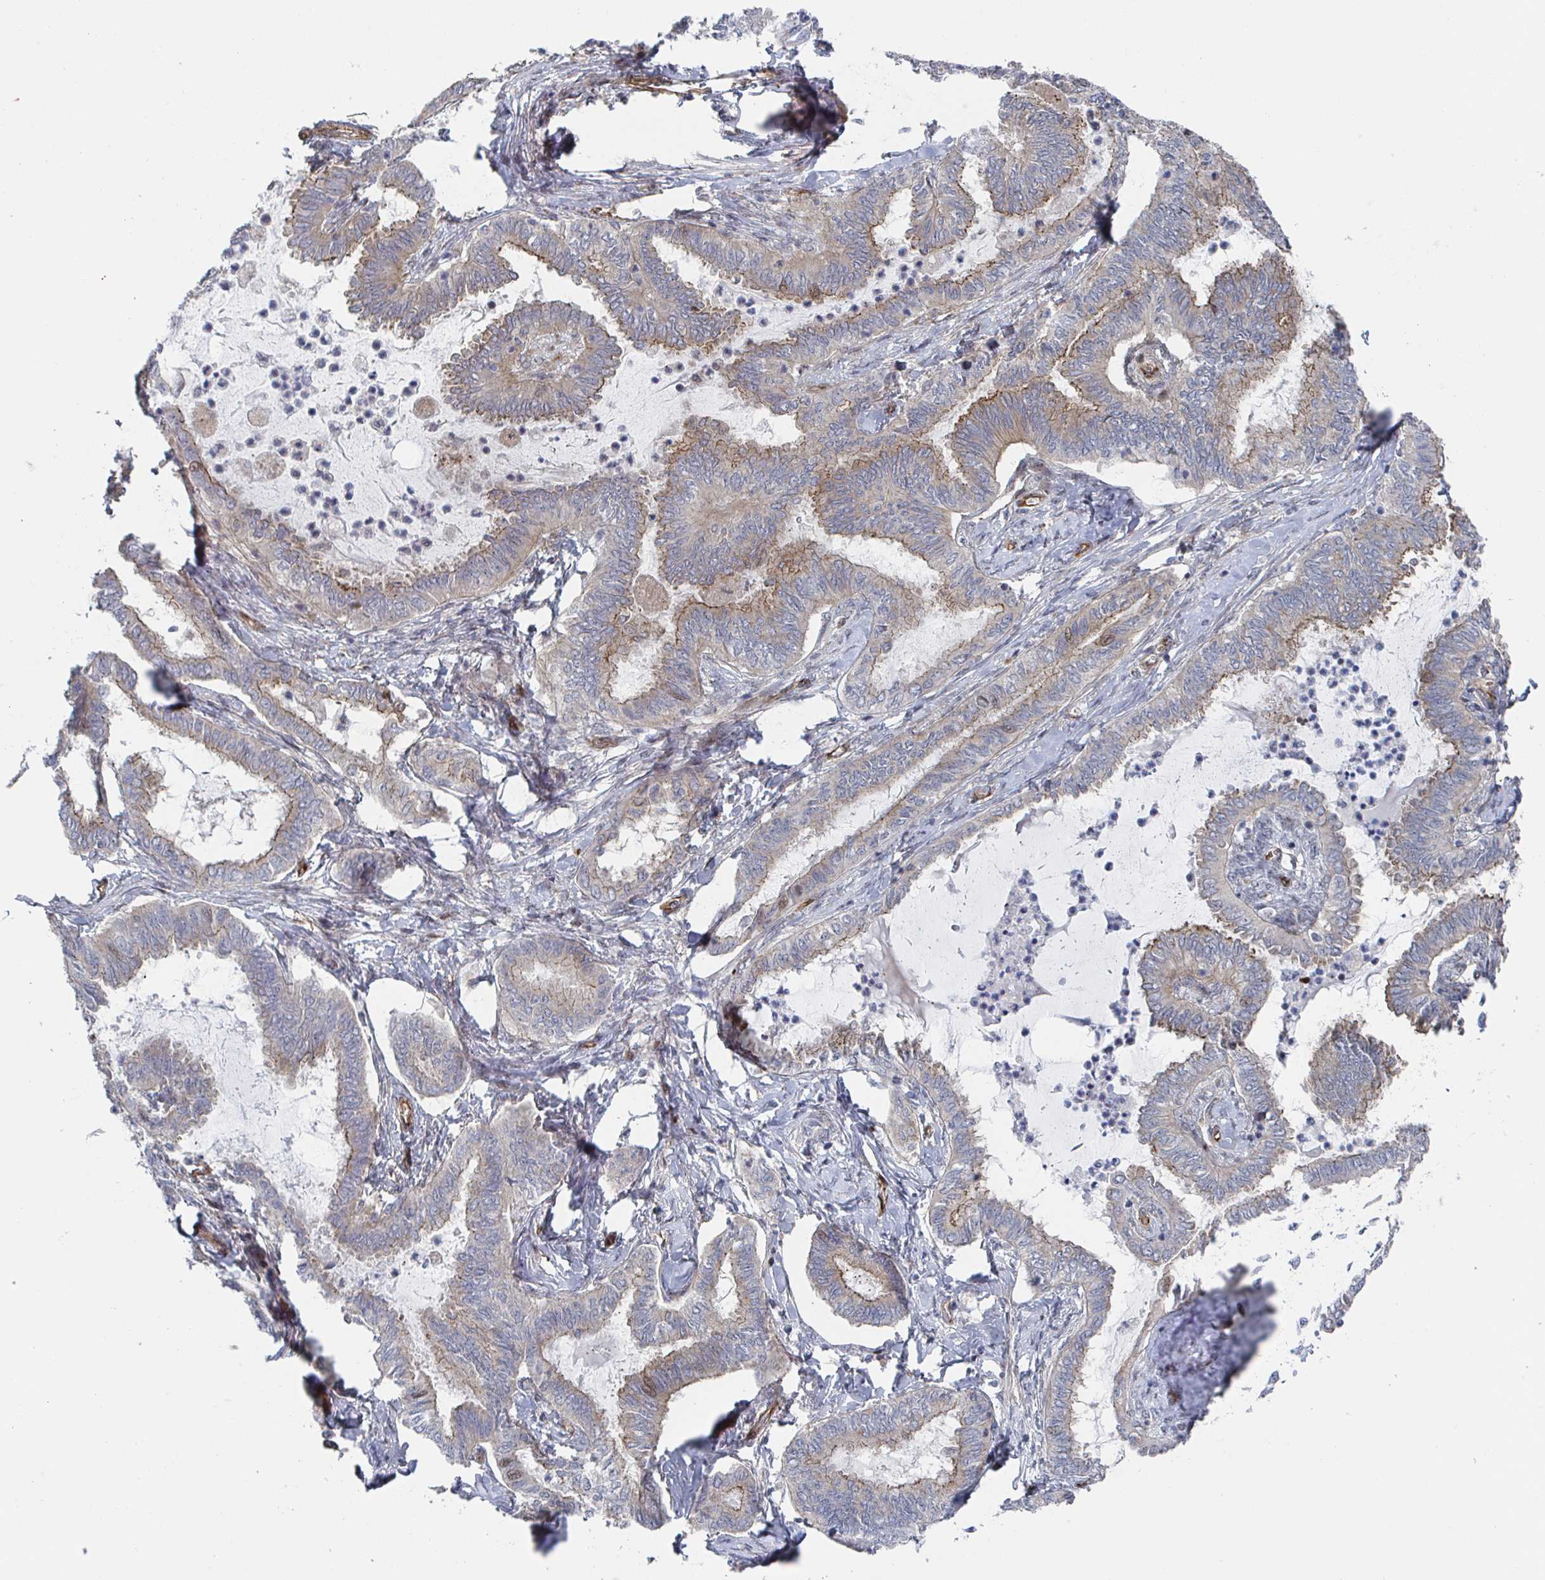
{"staining": {"intensity": "moderate", "quantity": "<25%", "location": "cytoplasmic/membranous"}, "tissue": "ovarian cancer", "cell_type": "Tumor cells", "image_type": "cancer", "snomed": [{"axis": "morphology", "description": "Carcinoma, endometroid"}, {"axis": "topography", "description": "Ovary"}], "caption": "Immunohistochemistry photomicrograph of neoplastic tissue: human endometroid carcinoma (ovarian) stained using immunohistochemistry shows low levels of moderate protein expression localized specifically in the cytoplasmic/membranous of tumor cells, appearing as a cytoplasmic/membranous brown color.", "gene": "DVL3", "patient": {"sex": "female", "age": 70}}